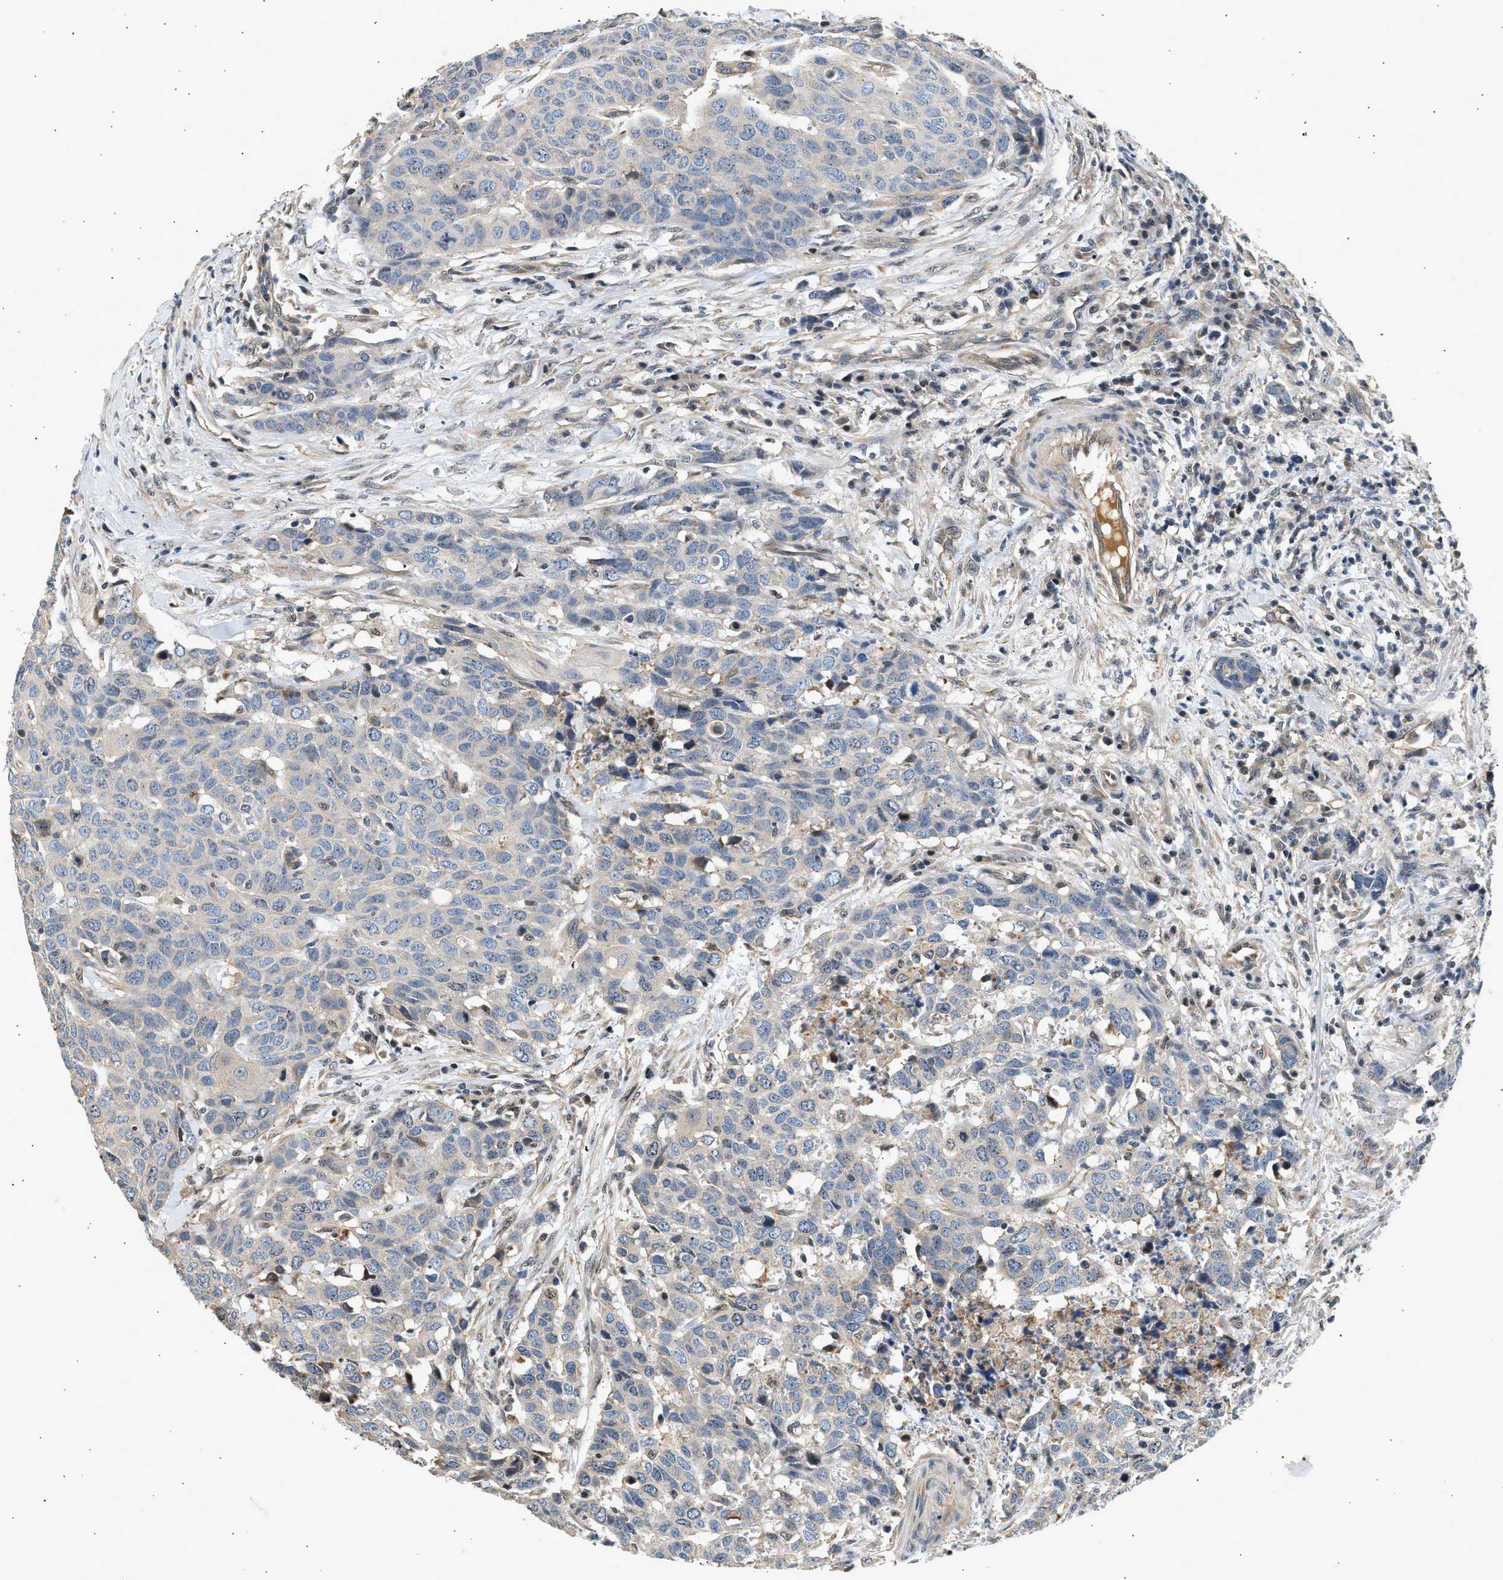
{"staining": {"intensity": "negative", "quantity": "none", "location": "none"}, "tissue": "head and neck cancer", "cell_type": "Tumor cells", "image_type": "cancer", "snomed": [{"axis": "morphology", "description": "Squamous cell carcinoma, NOS"}, {"axis": "topography", "description": "Head-Neck"}], "caption": "Human head and neck cancer stained for a protein using IHC displays no expression in tumor cells.", "gene": "WDR31", "patient": {"sex": "male", "age": 66}}